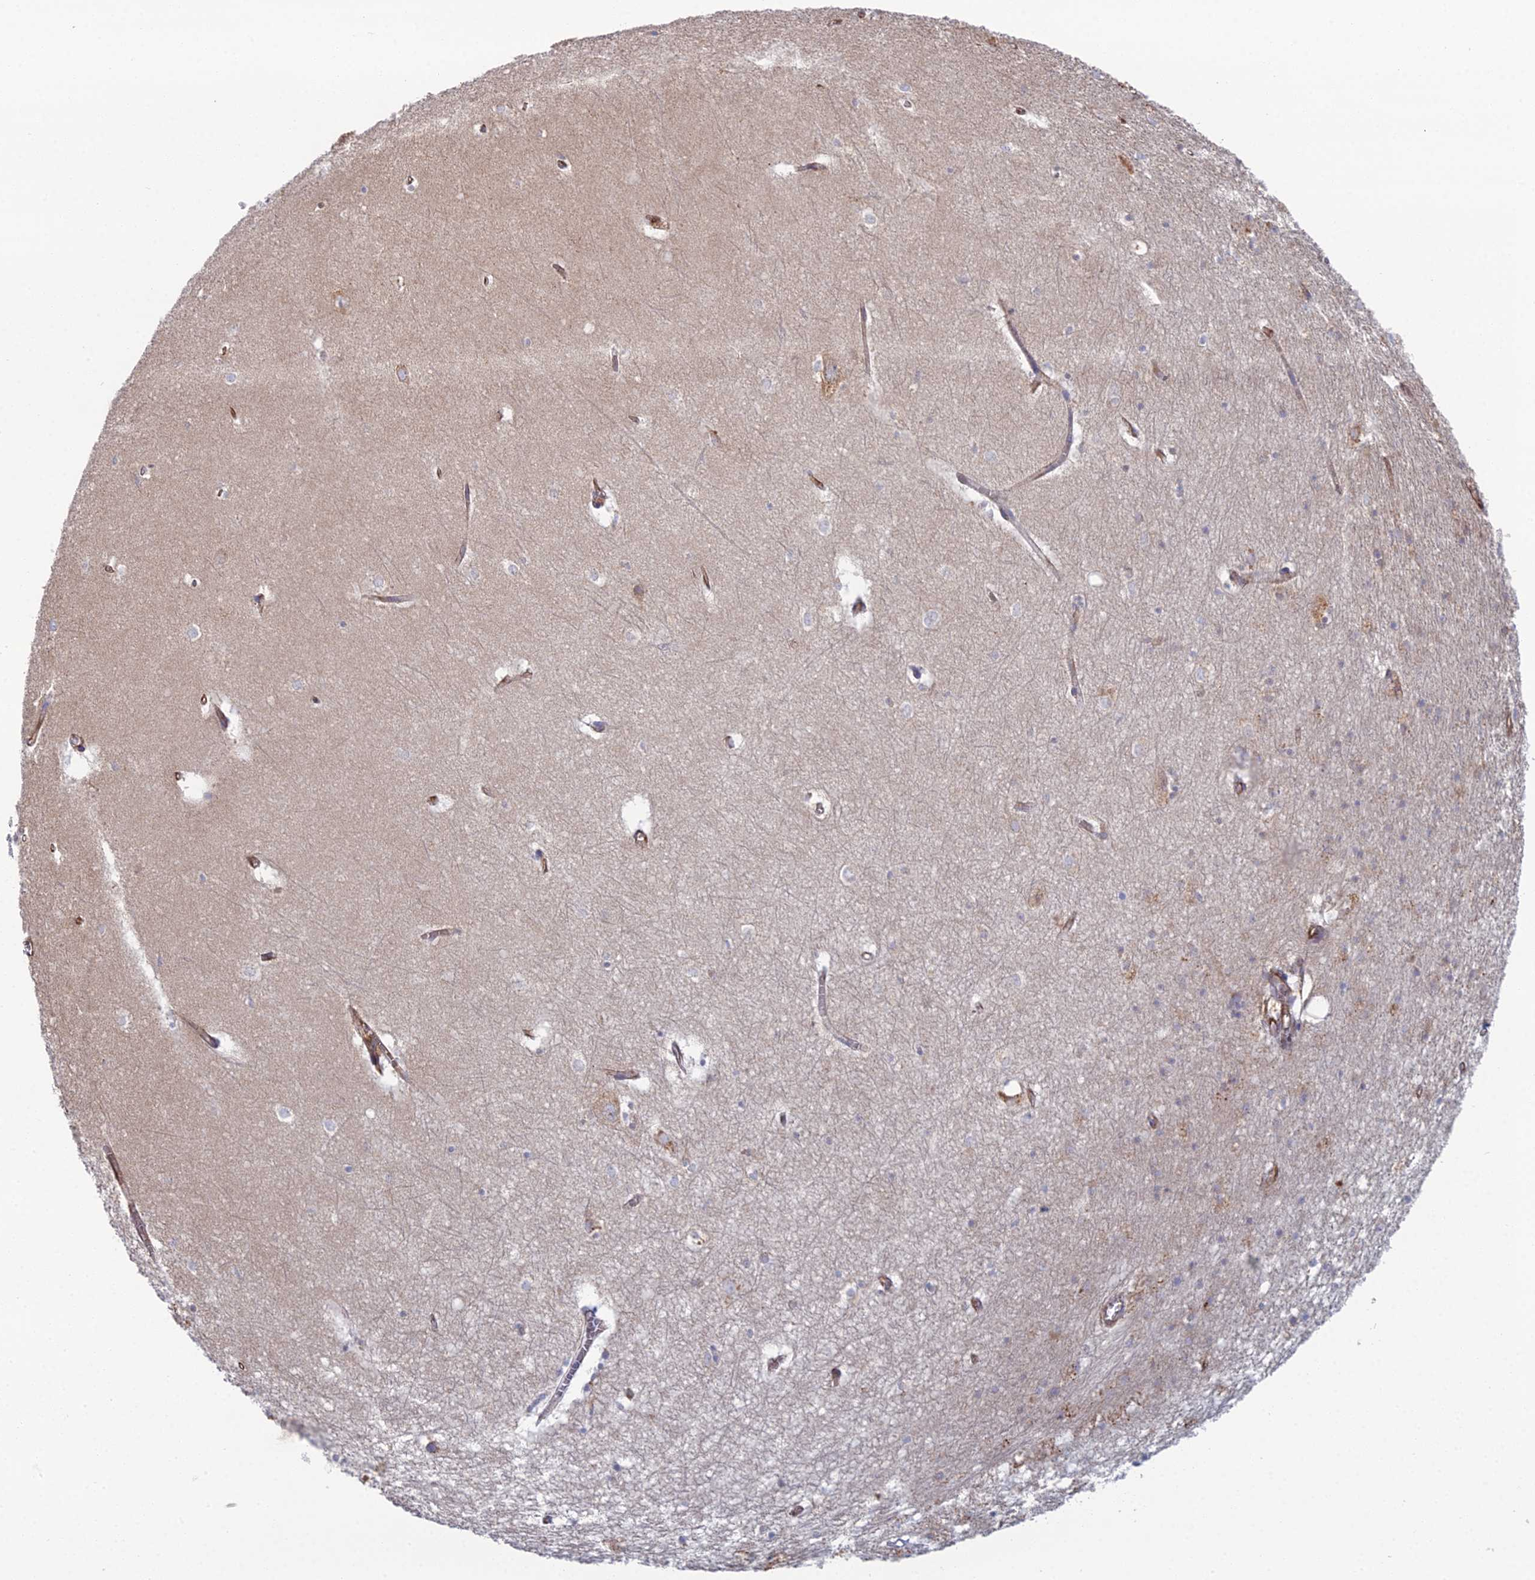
{"staining": {"intensity": "negative", "quantity": "none", "location": "none"}, "tissue": "hippocampus", "cell_type": "Glial cells", "image_type": "normal", "snomed": [{"axis": "morphology", "description": "Normal tissue, NOS"}, {"axis": "topography", "description": "Hippocampus"}], "caption": "Immunohistochemistry of unremarkable hippocampus reveals no staining in glial cells. (DAB immunohistochemistry visualized using brightfield microscopy, high magnification).", "gene": "CLVS2", "patient": {"sex": "female", "age": 64}}